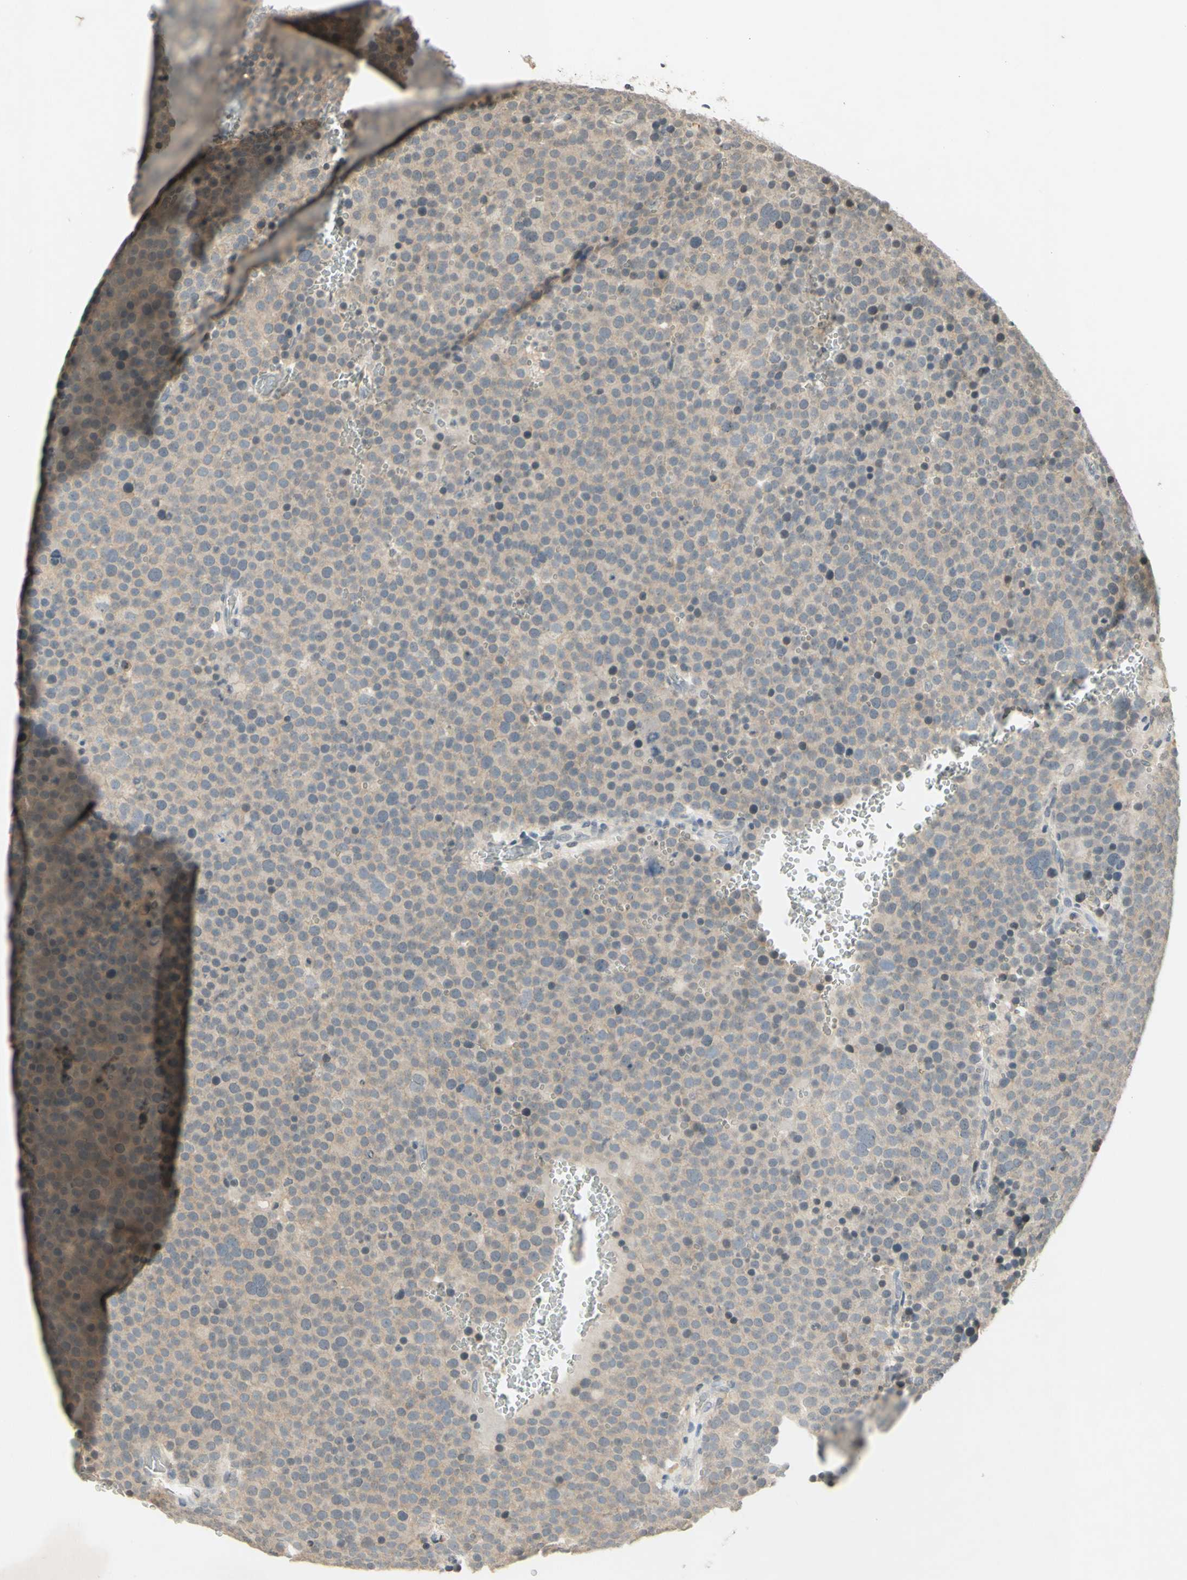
{"staining": {"intensity": "weak", "quantity": "25%-75%", "location": "cytoplasmic/membranous"}, "tissue": "testis cancer", "cell_type": "Tumor cells", "image_type": "cancer", "snomed": [{"axis": "morphology", "description": "Seminoma, NOS"}, {"axis": "topography", "description": "Testis"}], "caption": "IHC photomicrograph of testis cancer stained for a protein (brown), which shows low levels of weak cytoplasmic/membranous expression in about 25%-75% of tumor cells.", "gene": "GLI1", "patient": {"sex": "male", "age": 71}}